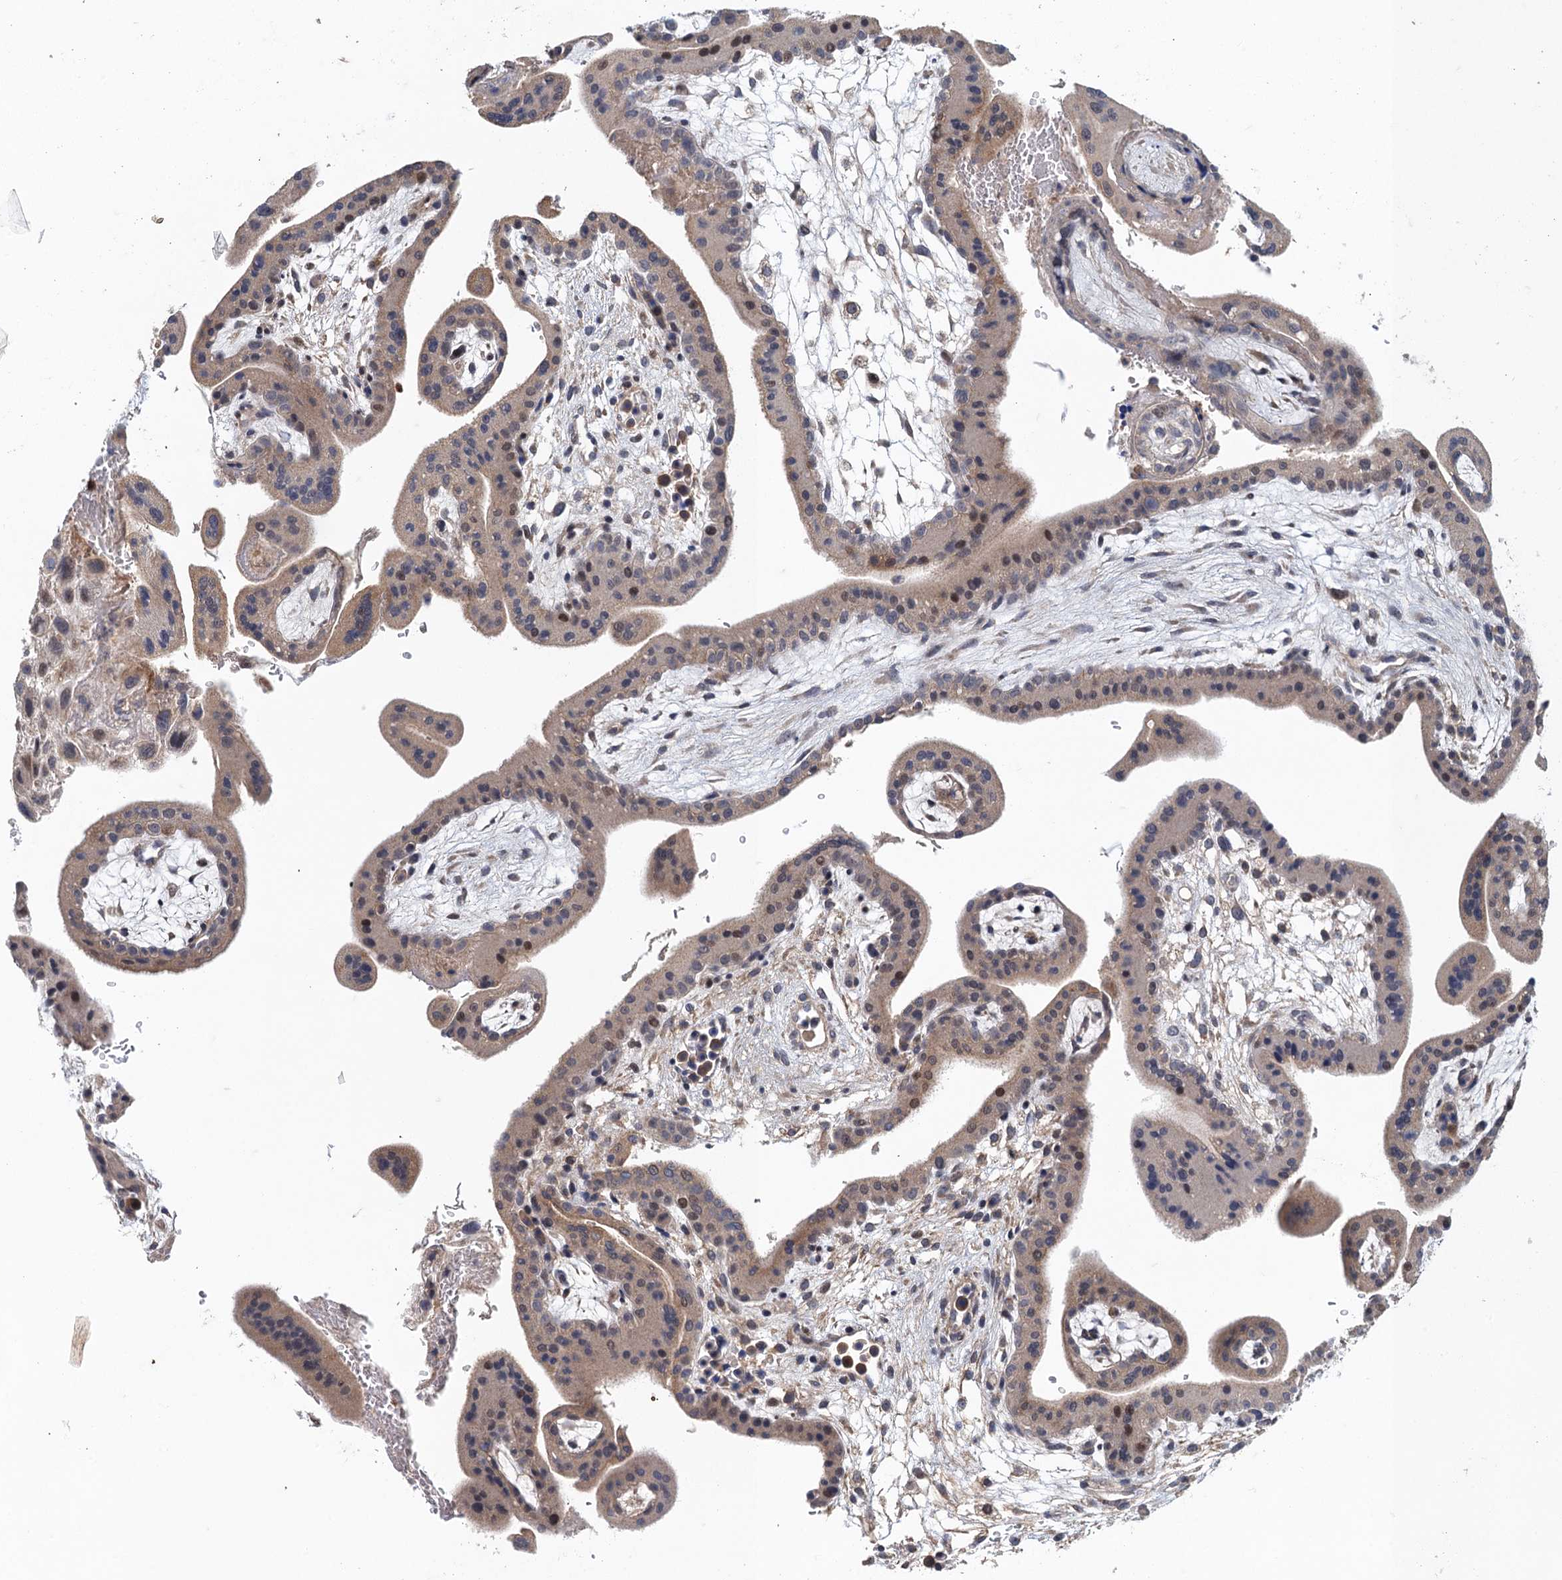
{"staining": {"intensity": "weak", "quantity": "25%-75%", "location": "cytoplasmic/membranous"}, "tissue": "placenta", "cell_type": "Trophoblastic cells", "image_type": "normal", "snomed": [{"axis": "morphology", "description": "Normal tissue, NOS"}, {"axis": "topography", "description": "Placenta"}], "caption": "Unremarkable placenta exhibits weak cytoplasmic/membranous staining in approximately 25%-75% of trophoblastic cells, visualized by immunohistochemistry.", "gene": "MDM1", "patient": {"sex": "female", "age": 35}}